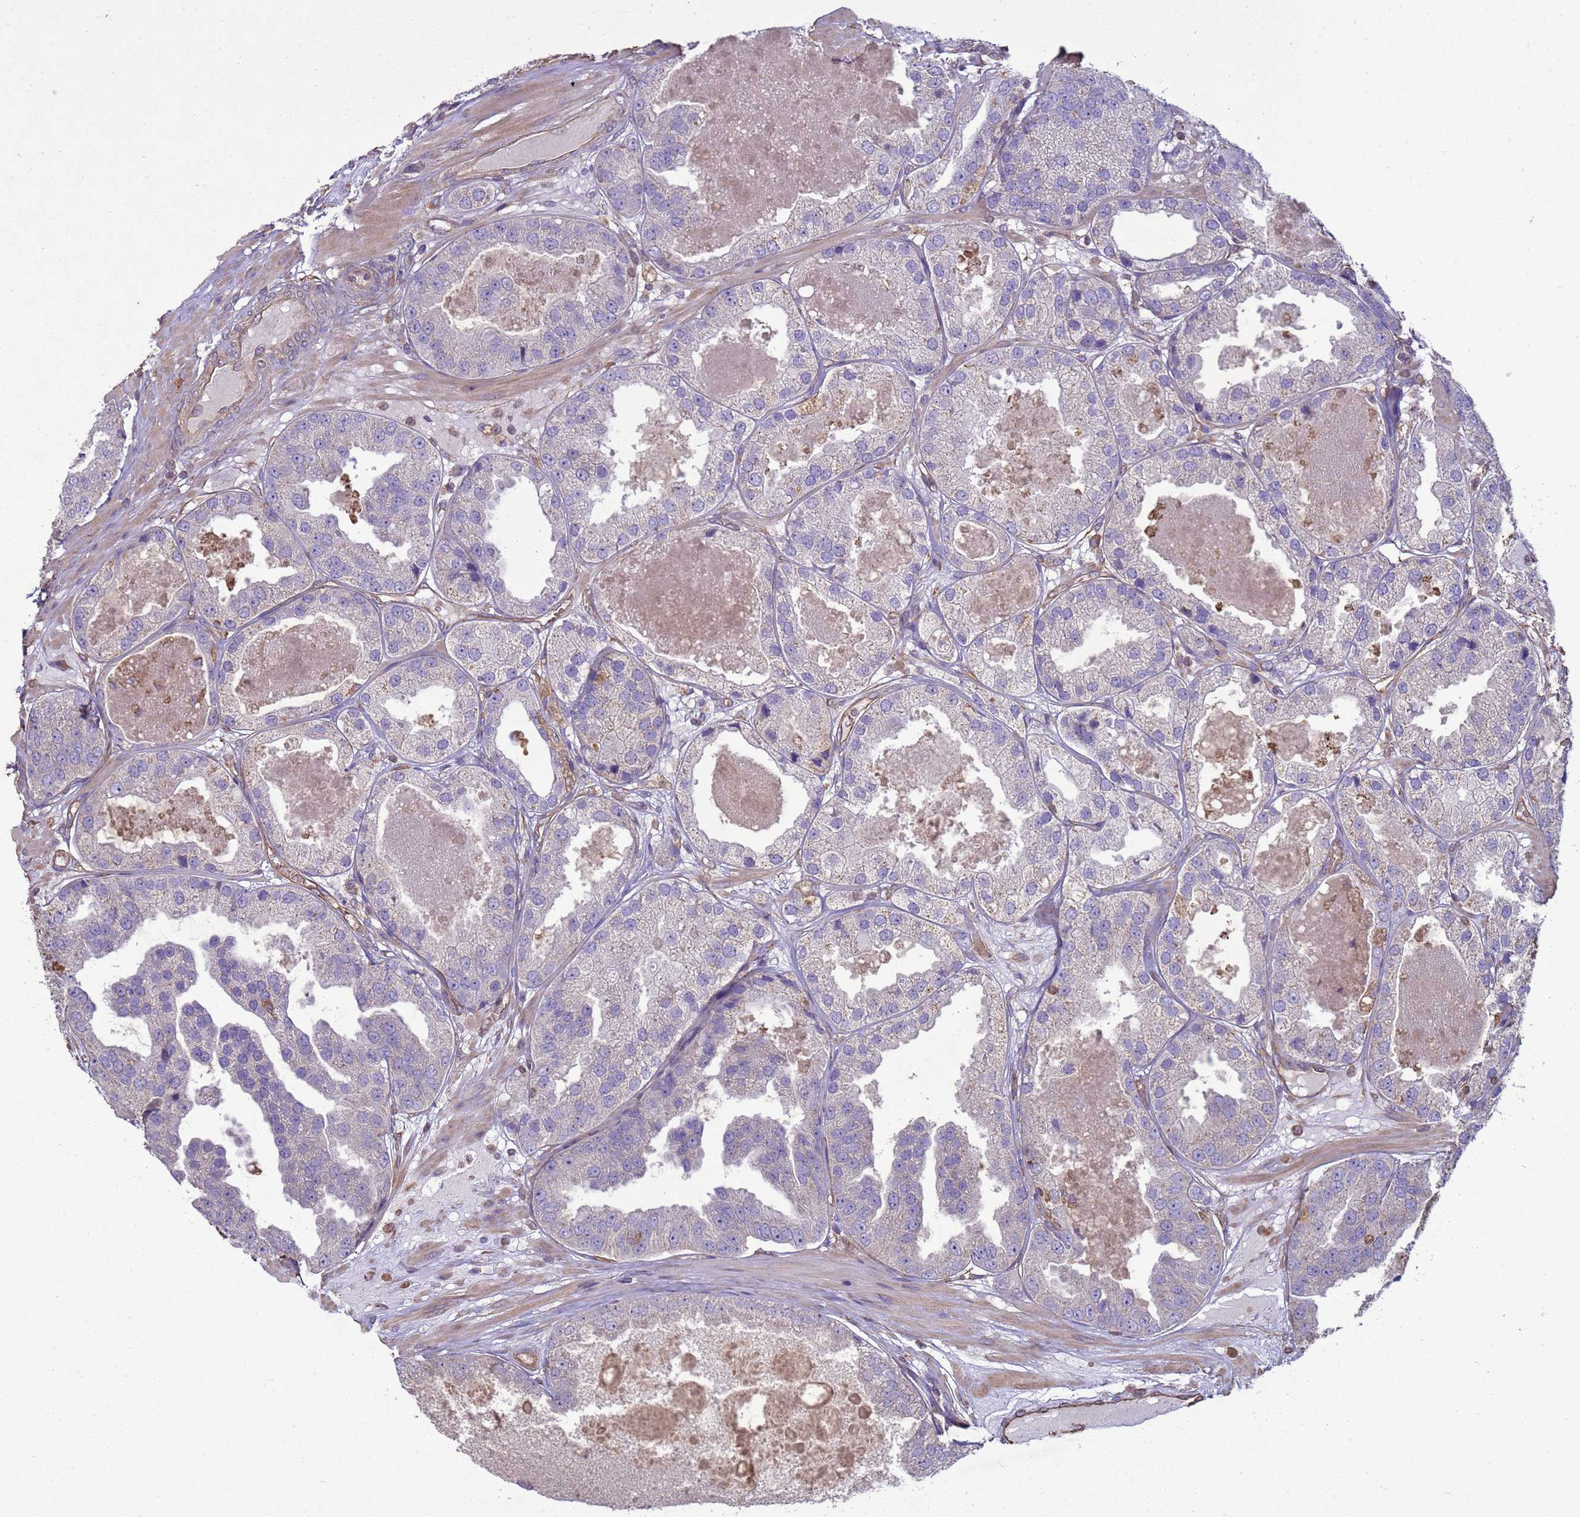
{"staining": {"intensity": "negative", "quantity": "none", "location": "none"}, "tissue": "prostate cancer", "cell_type": "Tumor cells", "image_type": "cancer", "snomed": [{"axis": "morphology", "description": "Adenocarcinoma, High grade"}, {"axis": "topography", "description": "Prostate"}], "caption": "This is an immunohistochemistry (IHC) photomicrograph of high-grade adenocarcinoma (prostate). There is no staining in tumor cells.", "gene": "SGIP1", "patient": {"sex": "male", "age": 63}}